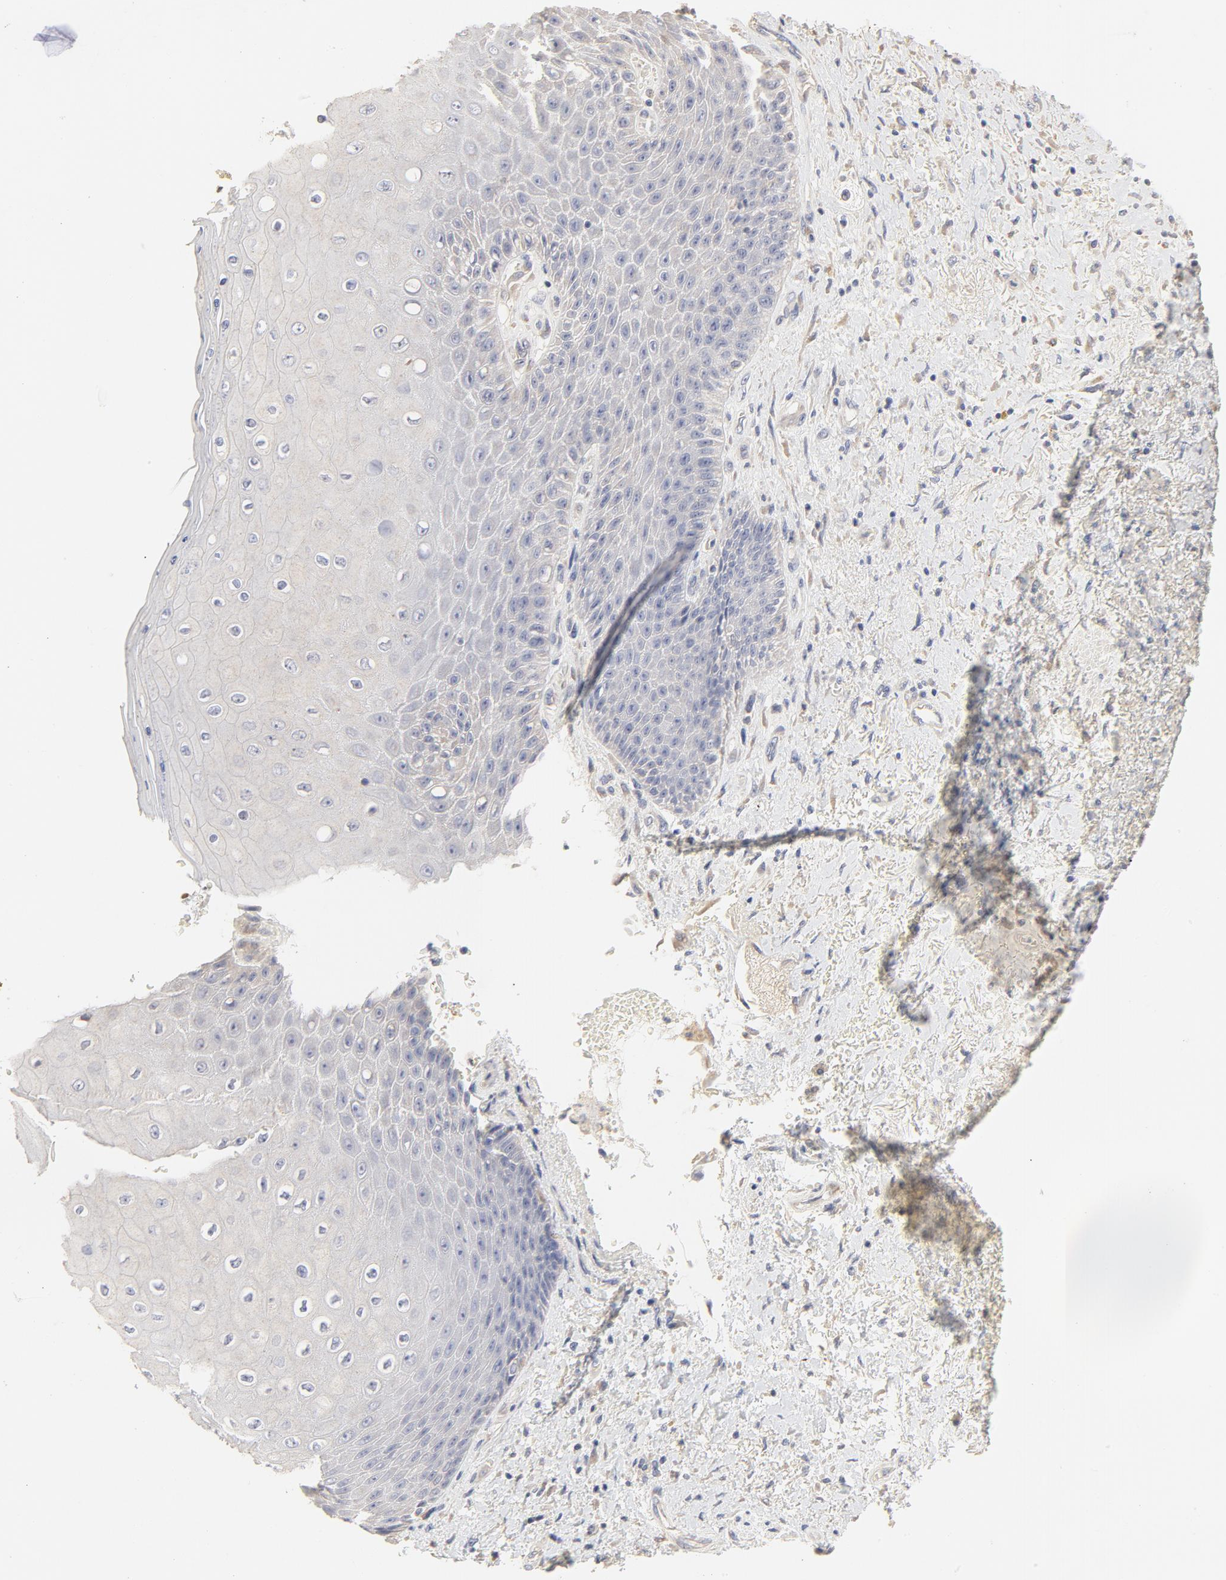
{"staining": {"intensity": "negative", "quantity": "none", "location": "none"}, "tissue": "skin", "cell_type": "Epidermal cells", "image_type": "normal", "snomed": [{"axis": "morphology", "description": "Normal tissue, NOS"}, {"axis": "topography", "description": "Anal"}], "caption": "Immunohistochemistry photomicrograph of benign skin: skin stained with DAB (3,3'-diaminobenzidine) displays no significant protein staining in epidermal cells. (Stains: DAB (3,3'-diaminobenzidine) IHC with hematoxylin counter stain, Microscopy: brightfield microscopy at high magnification).", "gene": "FCGBP", "patient": {"sex": "female", "age": 46}}